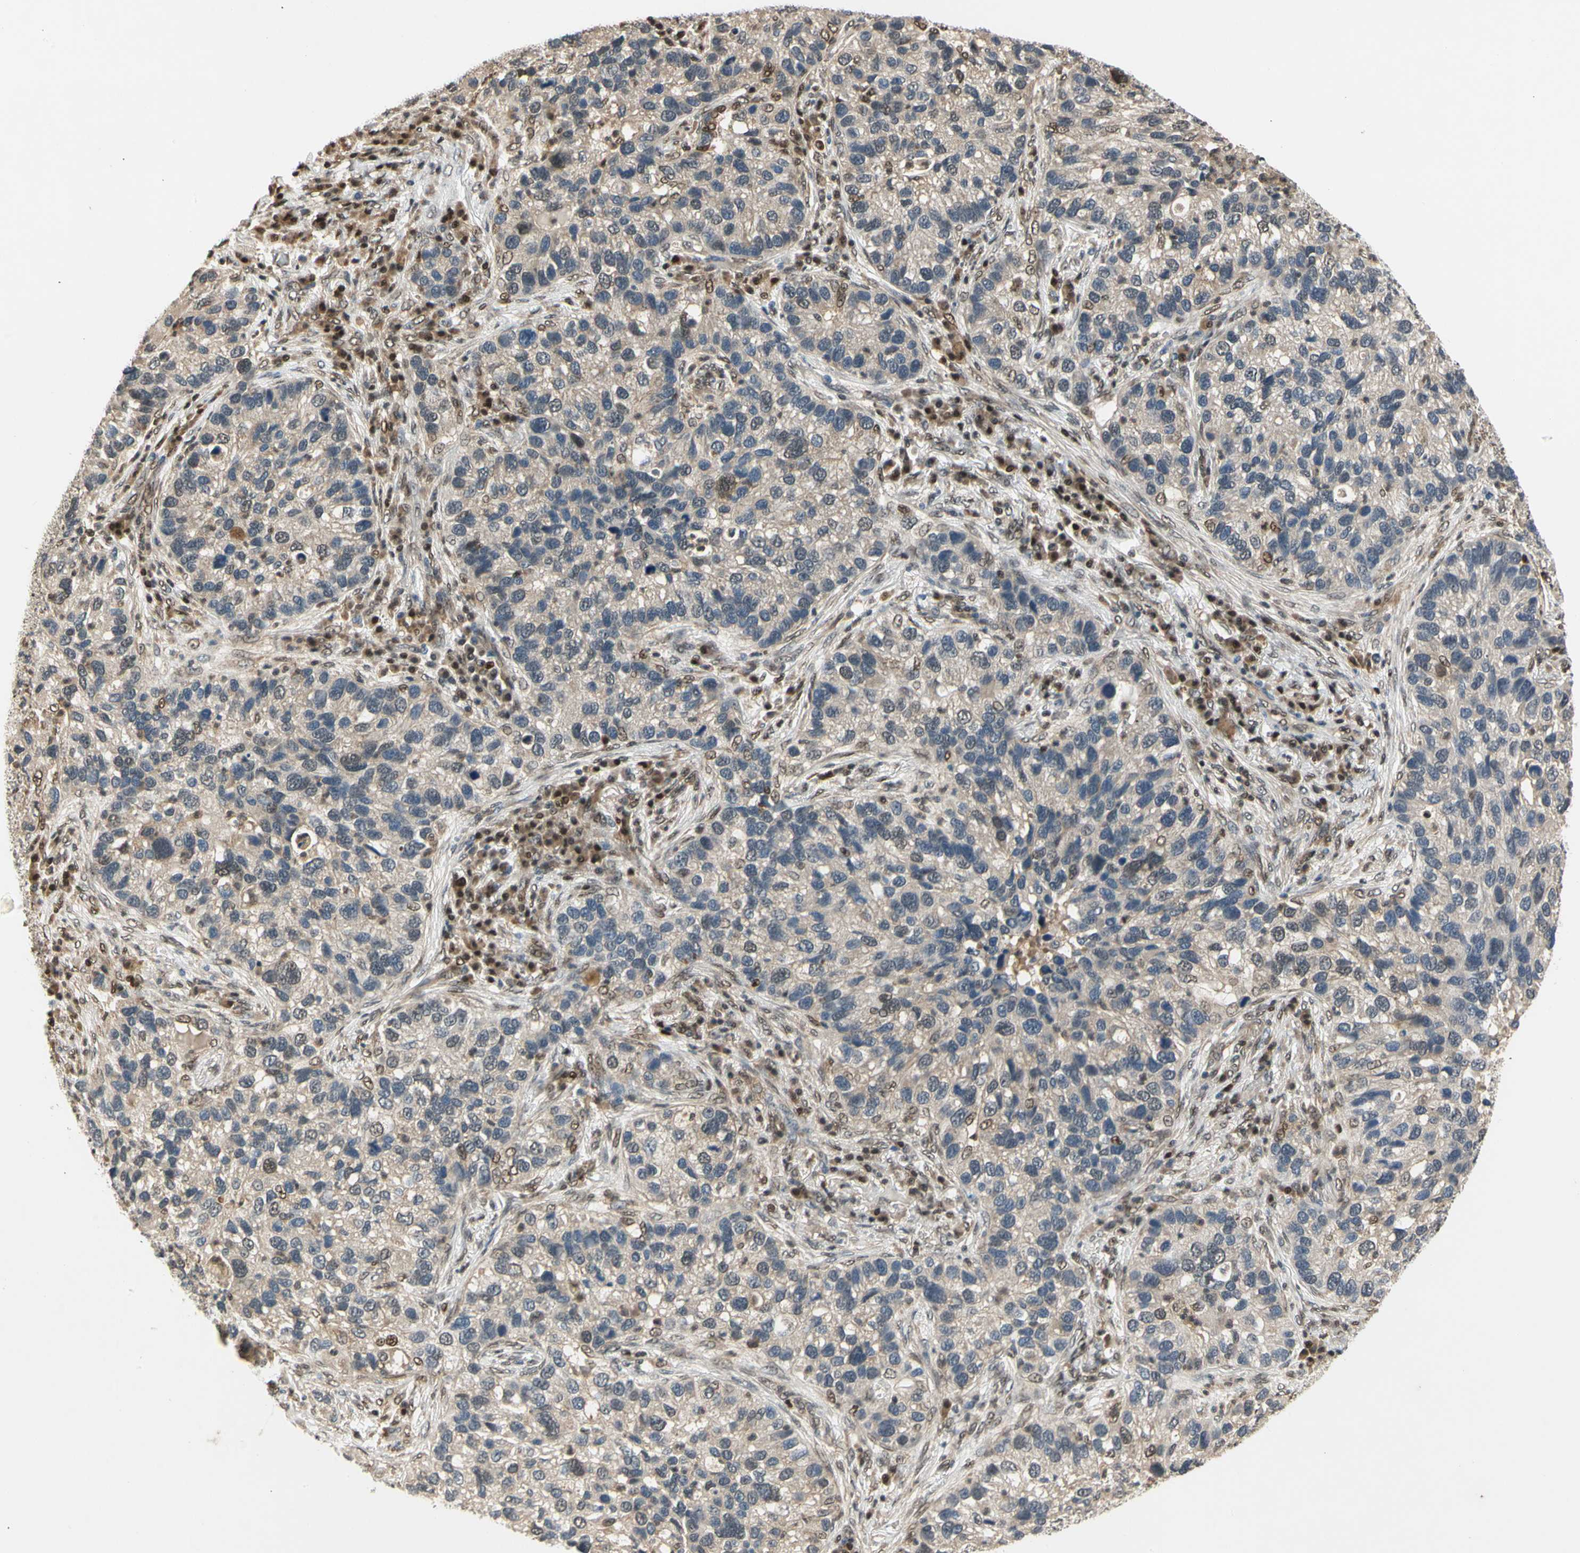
{"staining": {"intensity": "weak", "quantity": ">75%", "location": "cytoplasmic/membranous"}, "tissue": "lung cancer", "cell_type": "Tumor cells", "image_type": "cancer", "snomed": [{"axis": "morphology", "description": "Normal tissue, NOS"}, {"axis": "morphology", "description": "Adenocarcinoma, NOS"}, {"axis": "topography", "description": "Bronchus"}, {"axis": "topography", "description": "Lung"}], "caption": "Immunohistochemical staining of adenocarcinoma (lung) shows weak cytoplasmic/membranous protein staining in about >75% of tumor cells.", "gene": "GSR", "patient": {"sex": "male", "age": 54}}